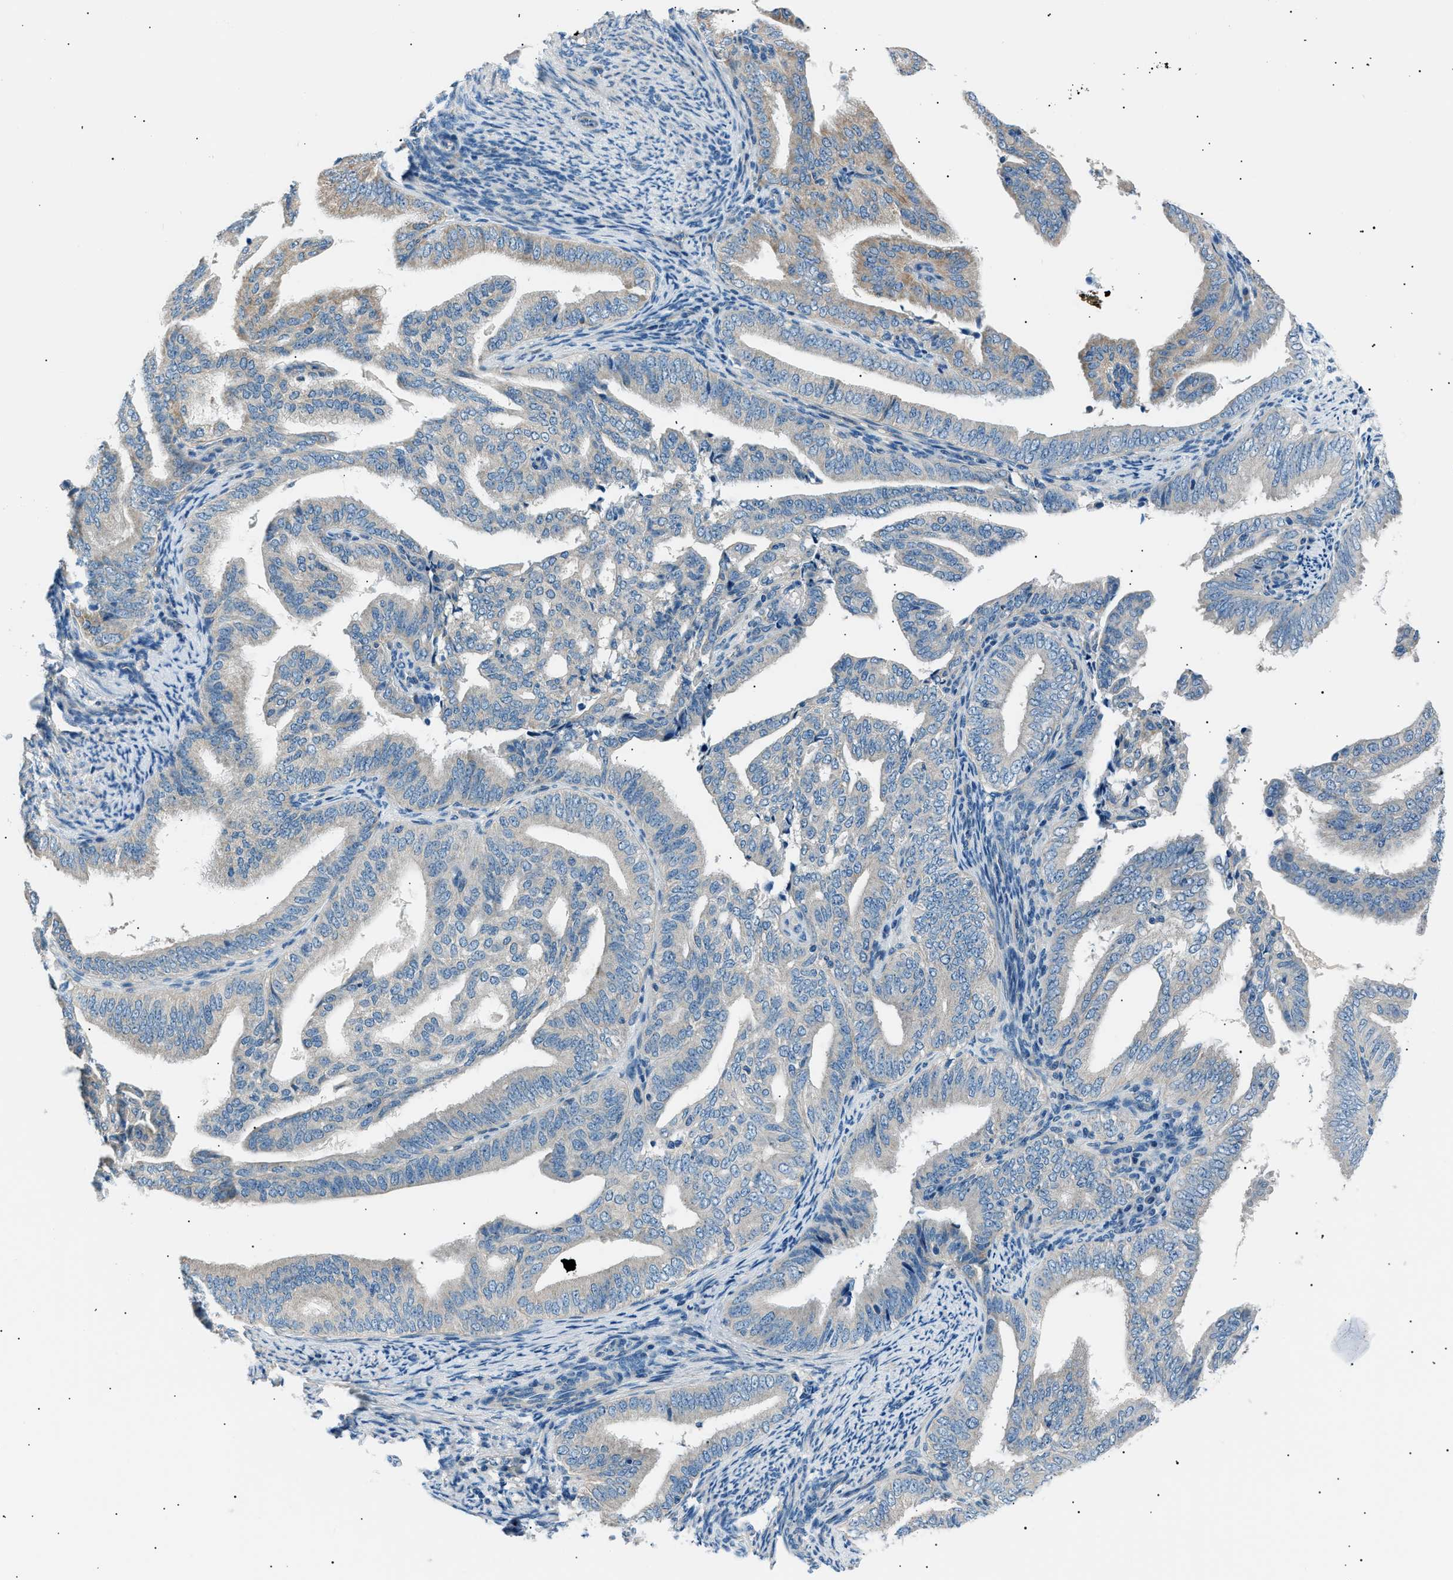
{"staining": {"intensity": "weak", "quantity": "<25%", "location": "cytoplasmic/membranous"}, "tissue": "endometrial cancer", "cell_type": "Tumor cells", "image_type": "cancer", "snomed": [{"axis": "morphology", "description": "Adenocarcinoma, NOS"}, {"axis": "topography", "description": "Endometrium"}], "caption": "The immunohistochemistry micrograph has no significant staining in tumor cells of endometrial adenocarcinoma tissue.", "gene": "LRRC37B", "patient": {"sex": "female", "age": 58}}